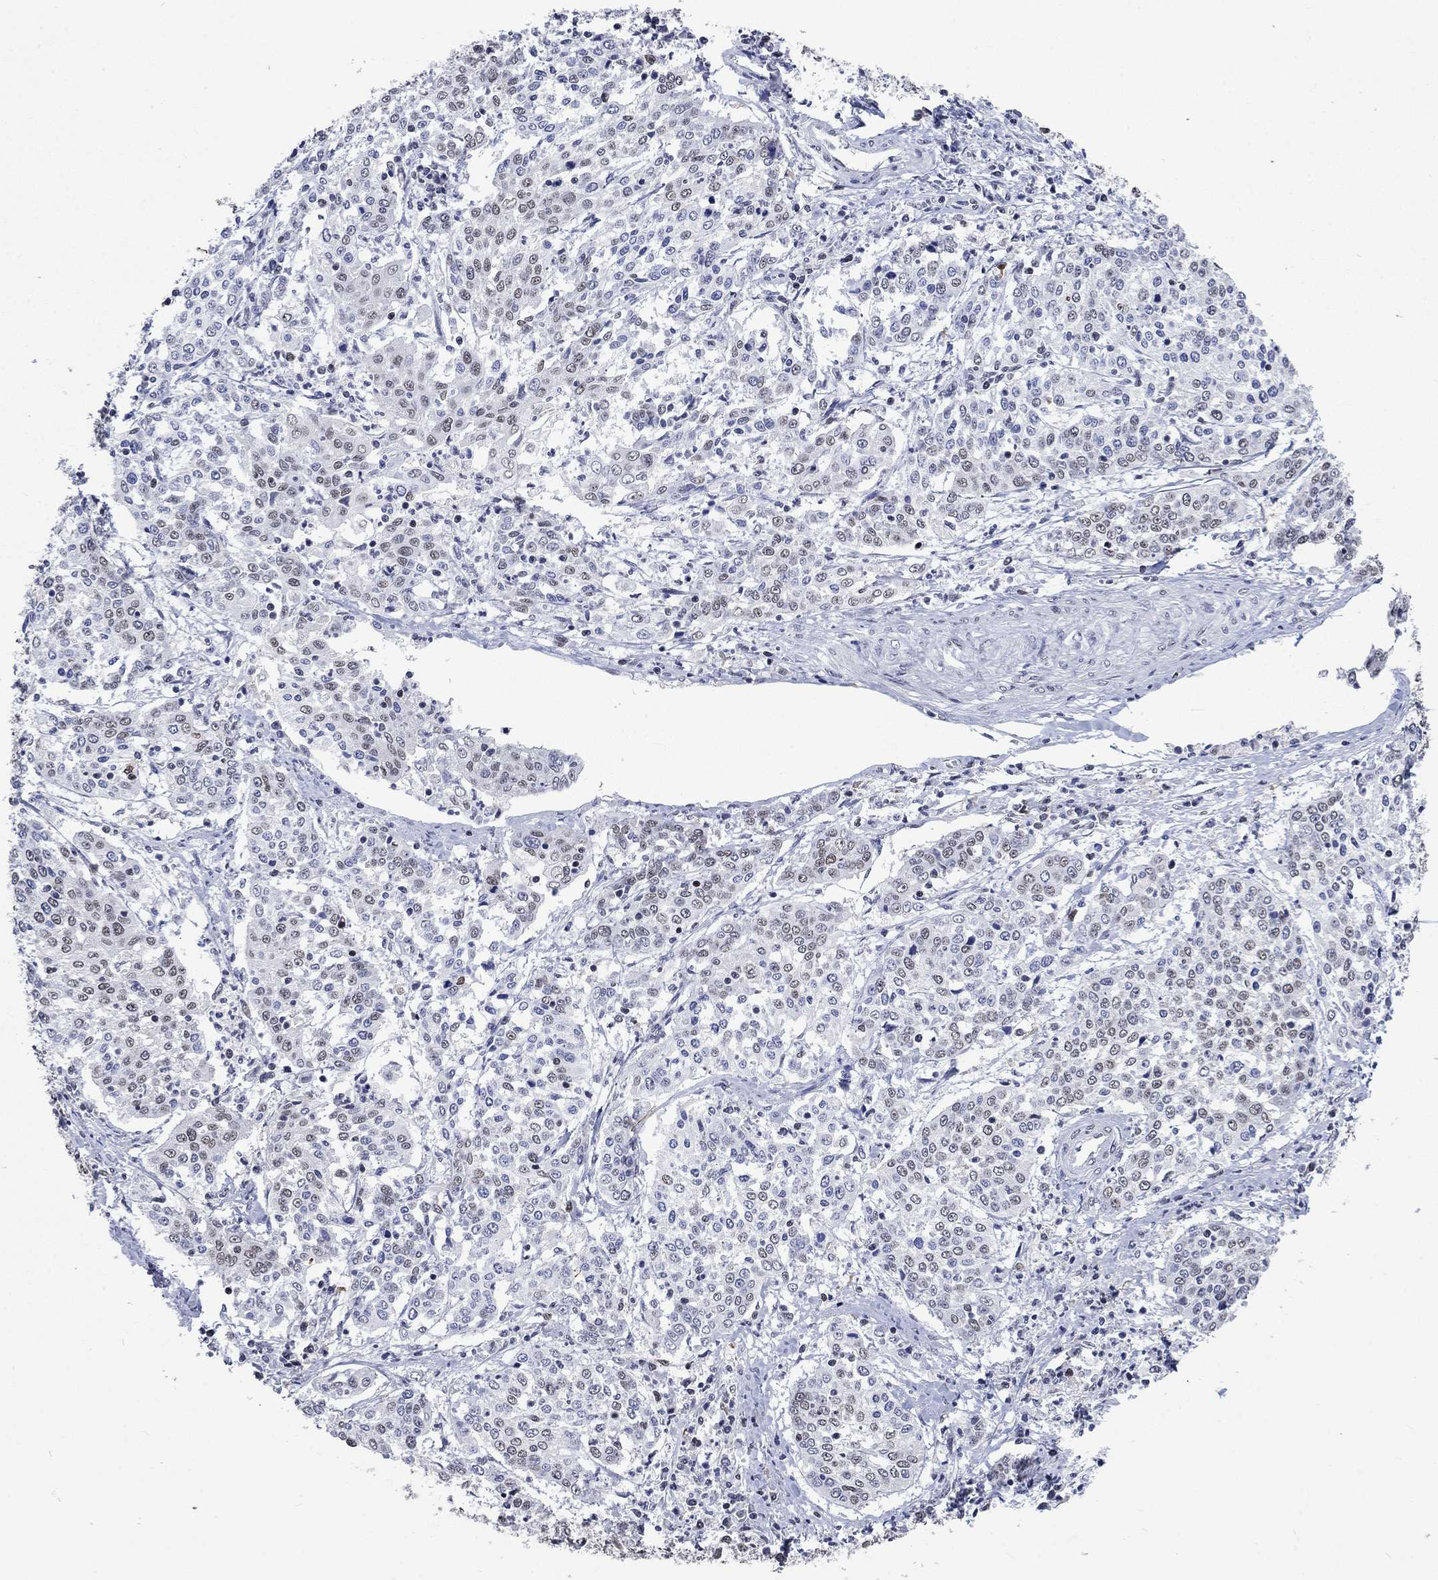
{"staining": {"intensity": "negative", "quantity": "none", "location": "none"}, "tissue": "cervical cancer", "cell_type": "Tumor cells", "image_type": "cancer", "snomed": [{"axis": "morphology", "description": "Squamous cell carcinoma, NOS"}, {"axis": "topography", "description": "Cervix"}], "caption": "Cervical squamous cell carcinoma was stained to show a protein in brown. There is no significant positivity in tumor cells.", "gene": "HCFC1", "patient": {"sex": "female", "age": 41}}